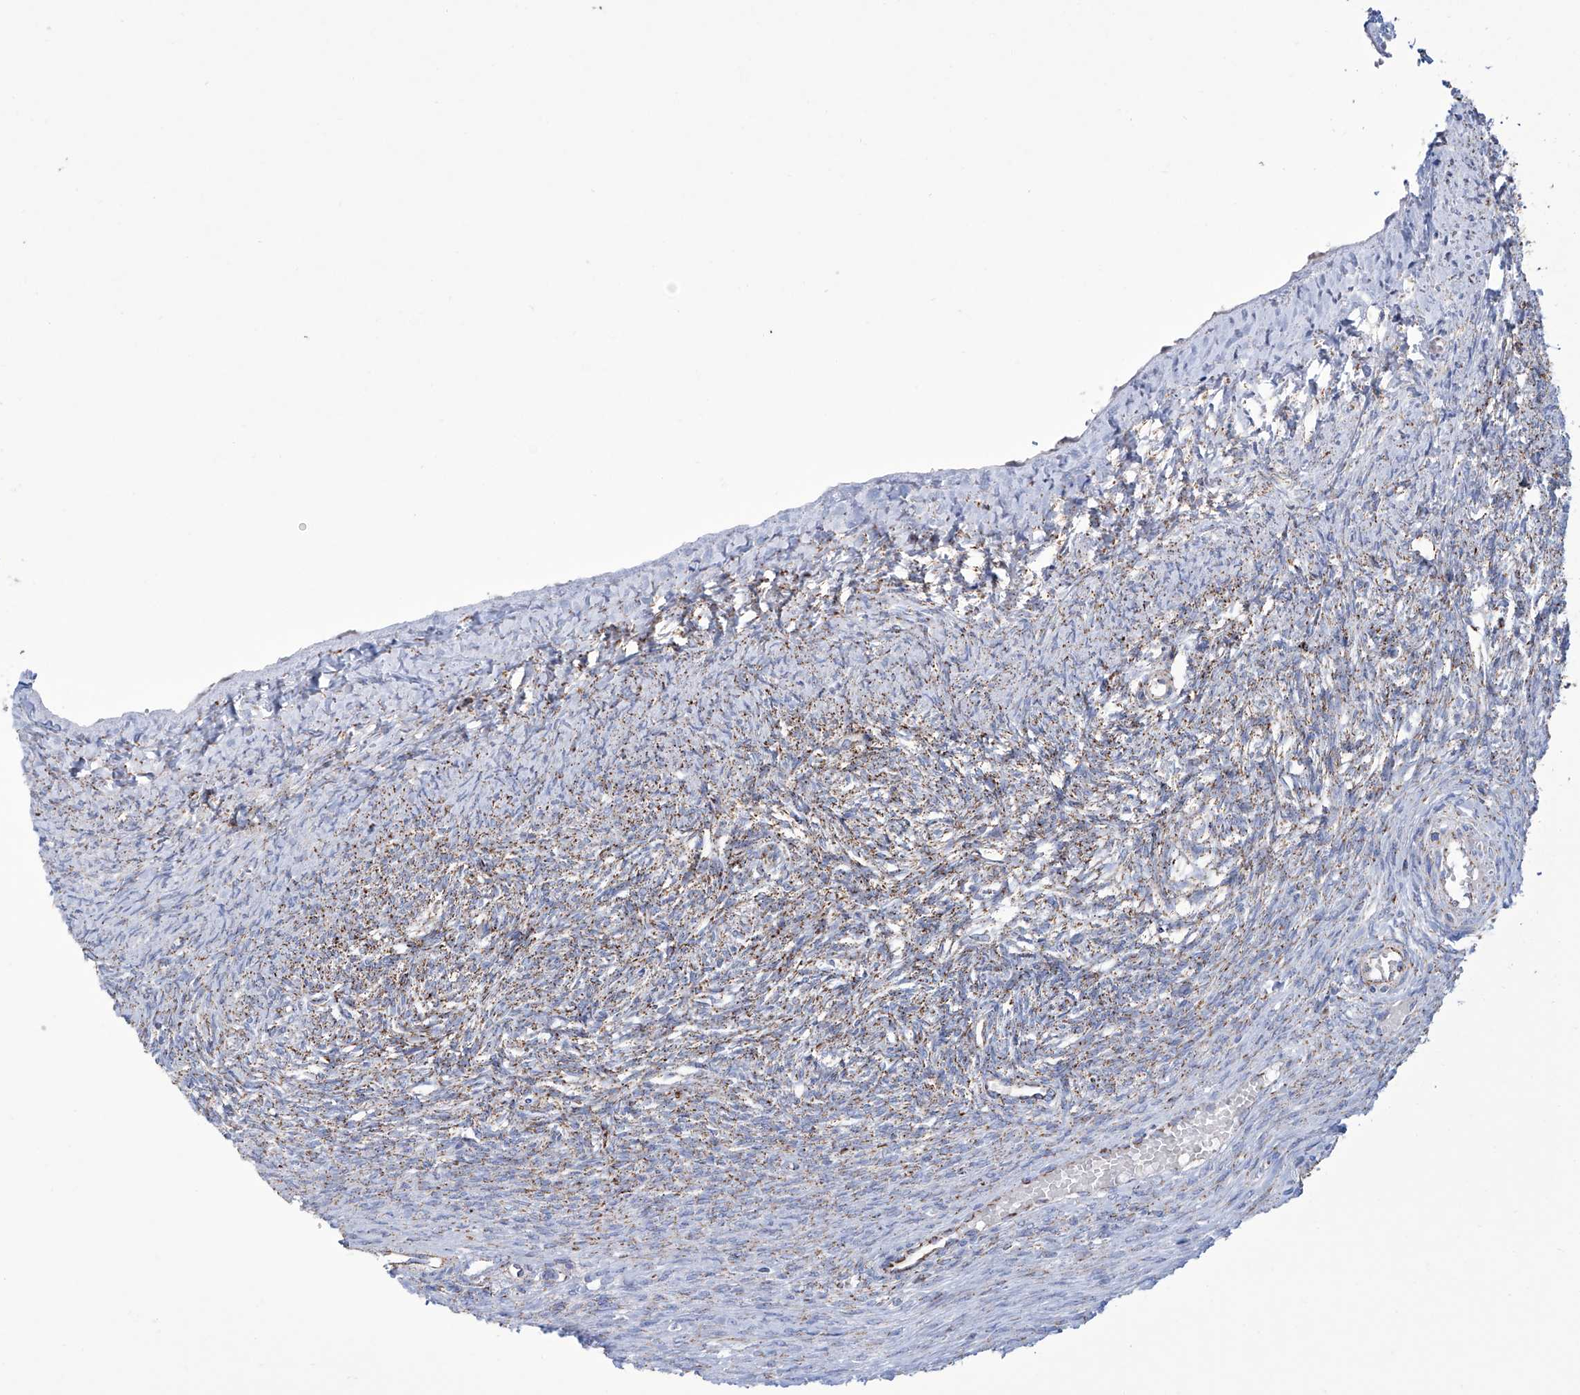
{"staining": {"intensity": "strong", "quantity": ">75%", "location": "cytoplasmic/membranous"}, "tissue": "ovary", "cell_type": "Follicle cells", "image_type": "normal", "snomed": [{"axis": "morphology", "description": "Adenocarcinoma, NOS"}, {"axis": "topography", "description": "Endometrium"}], "caption": "Brown immunohistochemical staining in normal ovary displays strong cytoplasmic/membranous expression in approximately >75% of follicle cells.", "gene": "ALDH6A1", "patient": {"sex": "female", "age": 32}}